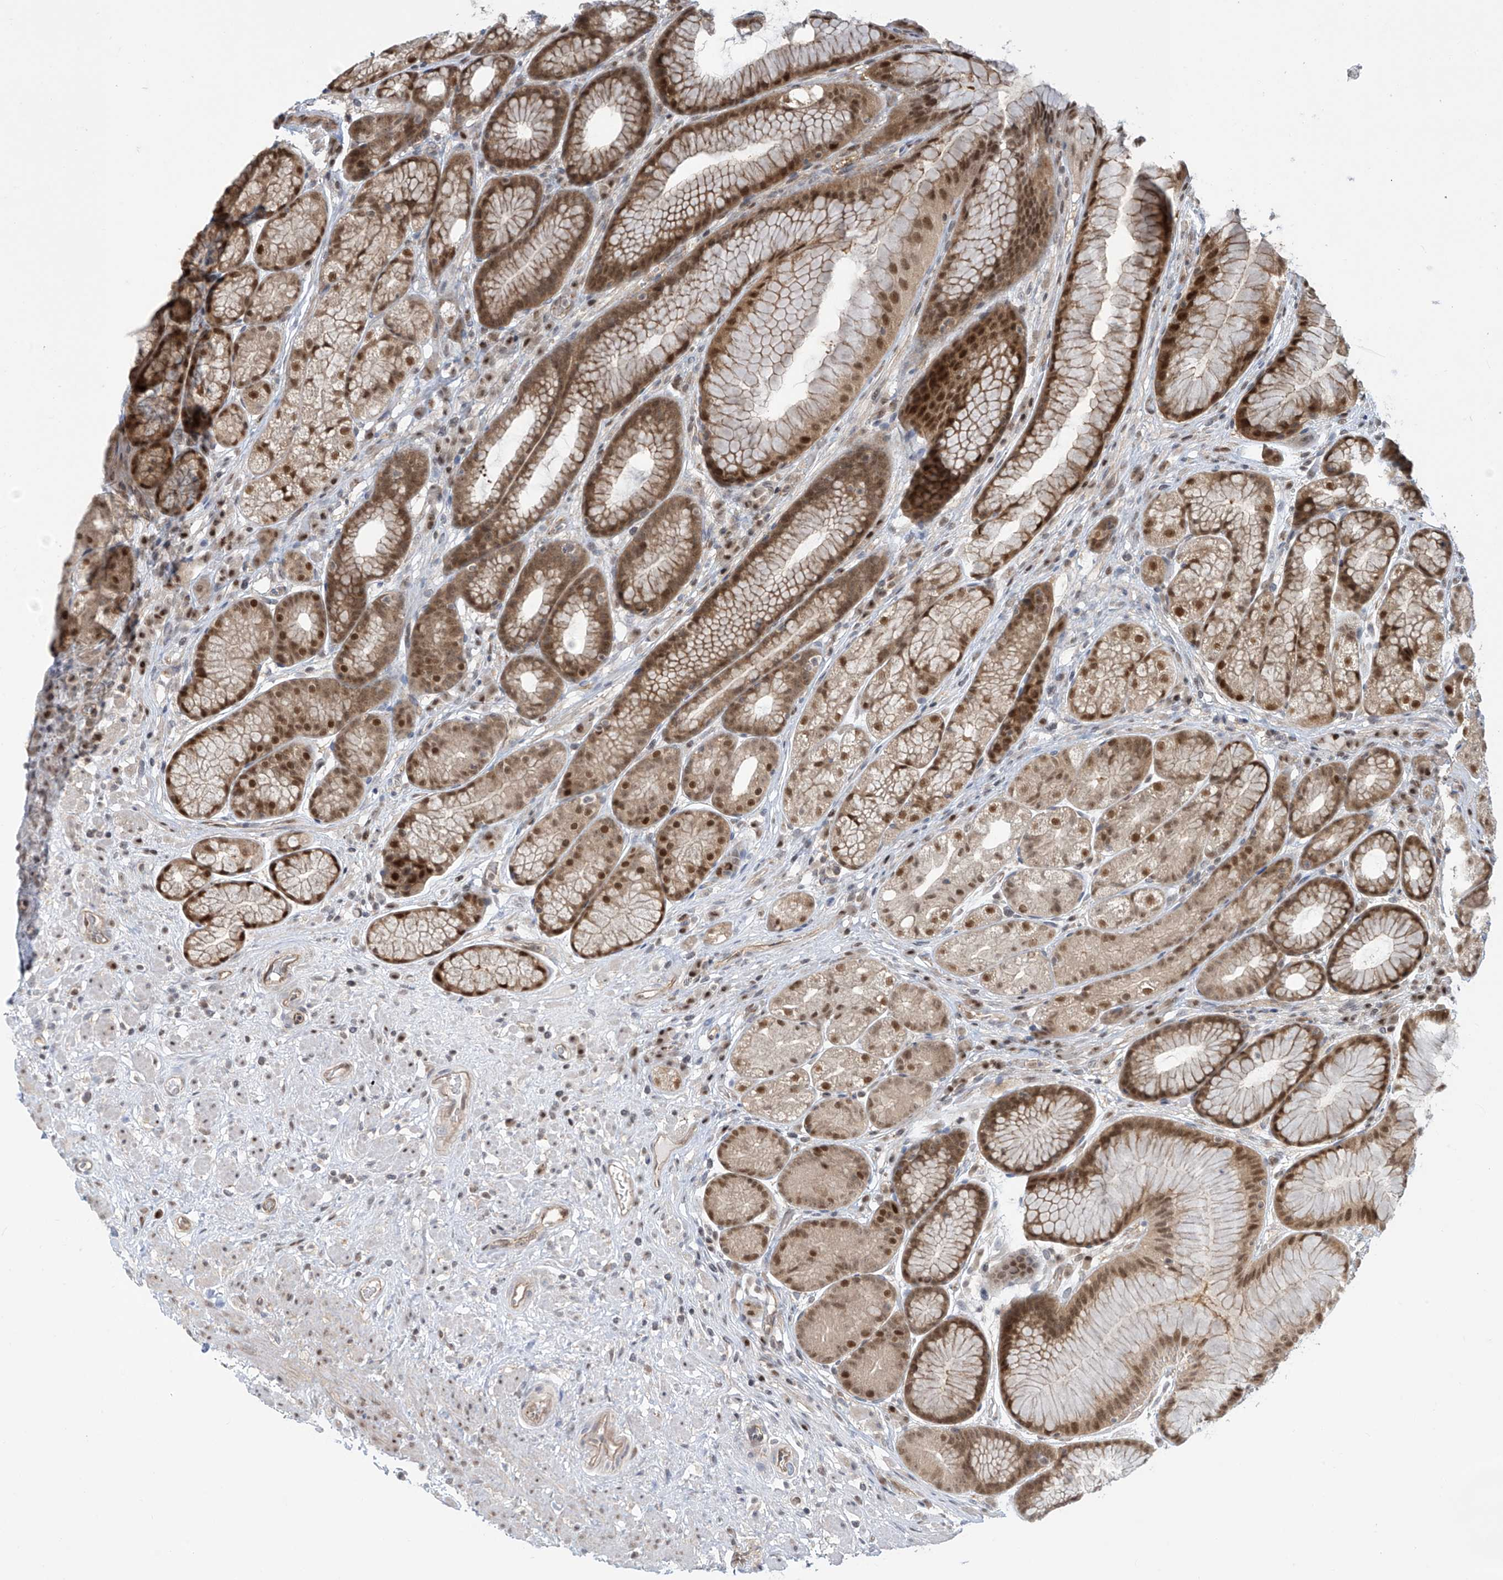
{"staining": {"intensity": "strong", "quantity": "25%-75%", "location": "cytoplasmic/membranous,nuclear"}, "tissue": "stomach", "cell_type": "Glandular cells", "image_type": "normal", "snomed": [{"axis": "morphology", "description": "Normal tissue, NOS"}, {"axis": "topography", "description": "Stomach"}], "caption": "A high-resolution micrograph shows IHC staining of benign stomach, which reveals strong cytoplasmic/membranous,nuclear positivity in about 25%-75% of glandular cells. (brown staining indicates protein expression, while blue staining denotes nuclei).", "gene": "LAGE3", "patient": {"sex": "male", "age": 57}}